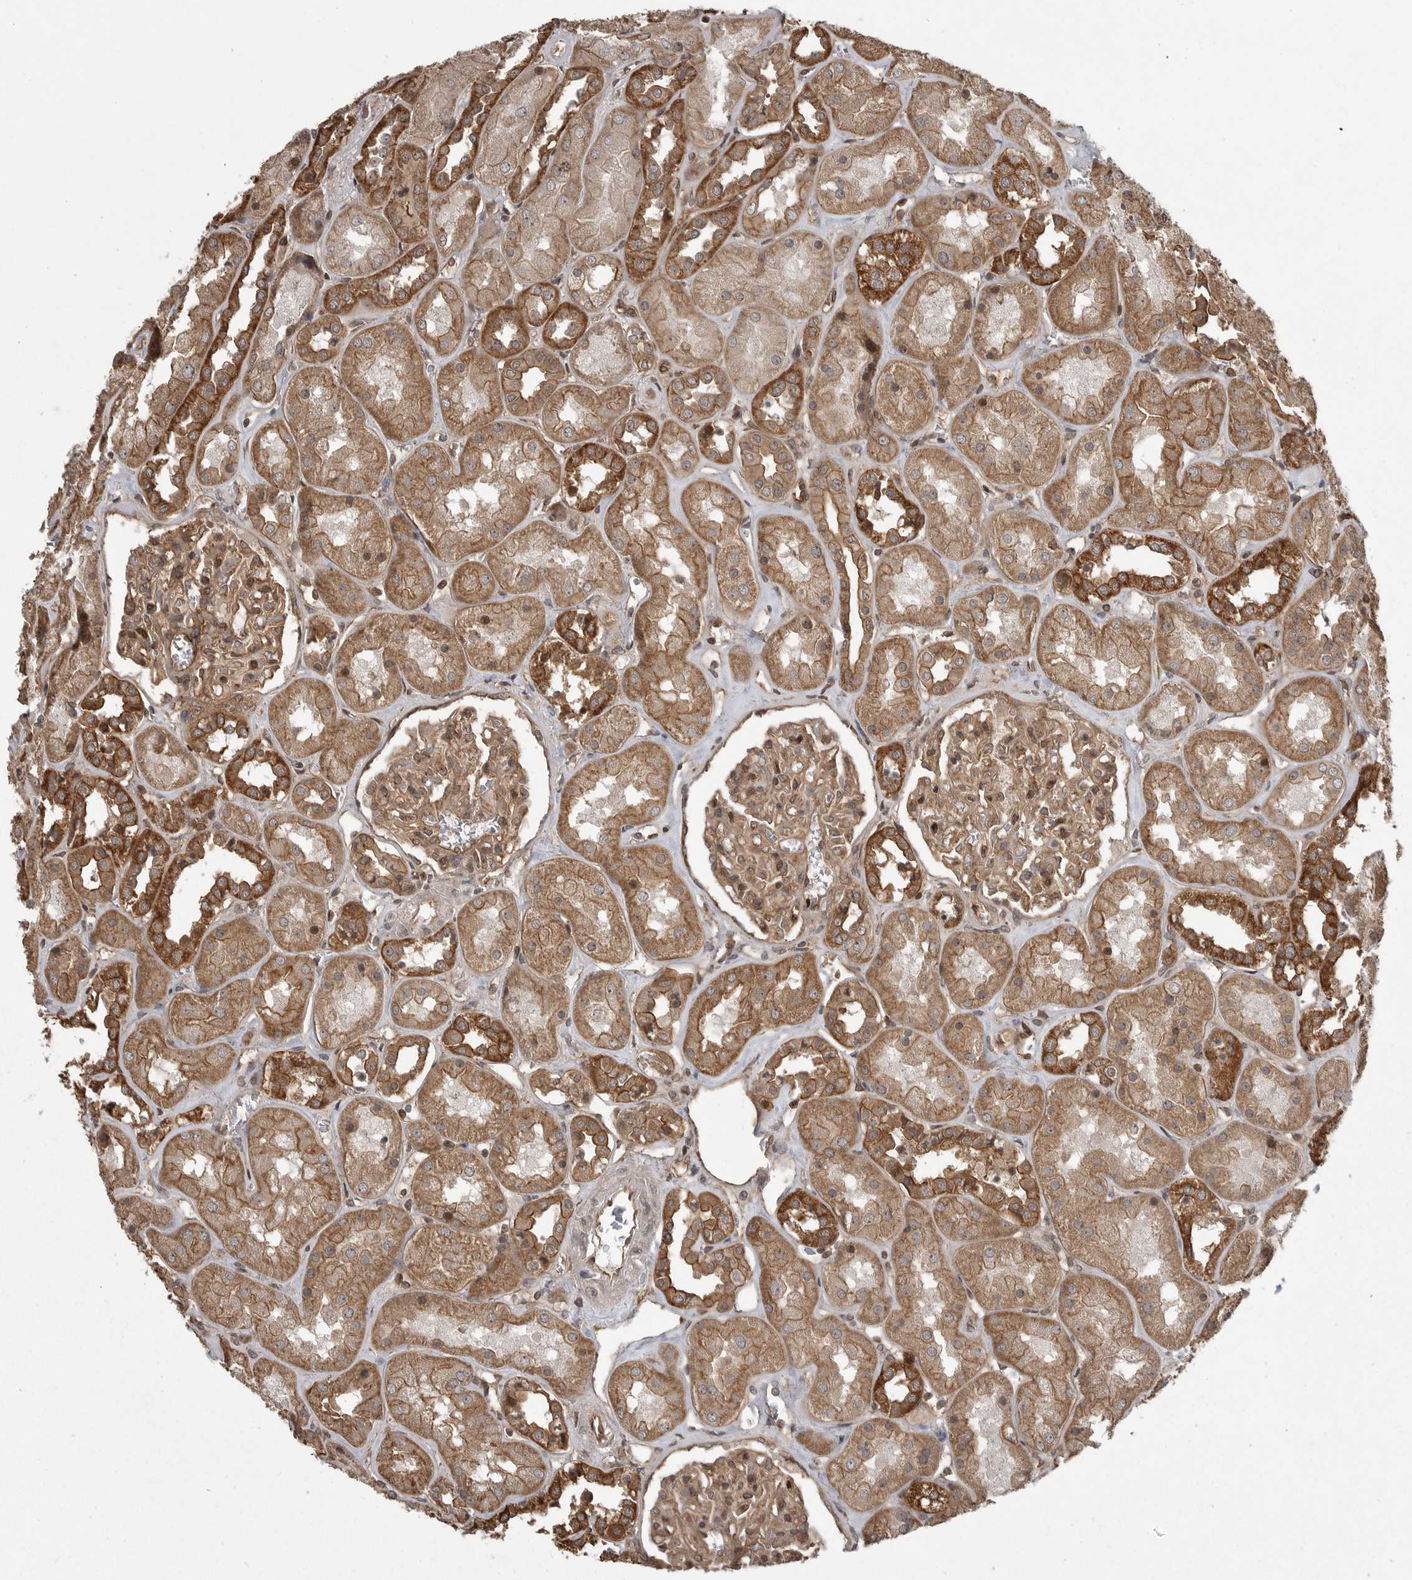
{"staining": {"intensity": "moderate", "quantity": ">75%", "location": "cytoplasmic/membranous,nuclear"}, "tissue": "kidney", "cell_type": "Cells in glomeruli", "image_type": "normal", "snomed": [{"axis": "morphology", "description": "Normal tissue, NOS"}, {"axis": "topography", "description": "Kidney"}], "caption": "Protein expression analysis of benign human kidney reveals moderate cytoplasmic/membranous,nuclear positivity in about >75% of cells in glomeruli. (IHC, brightfield microscopy, high magnification).", "gene": "DNAJC8", "patient": {"sex": "male", "age": 70}}